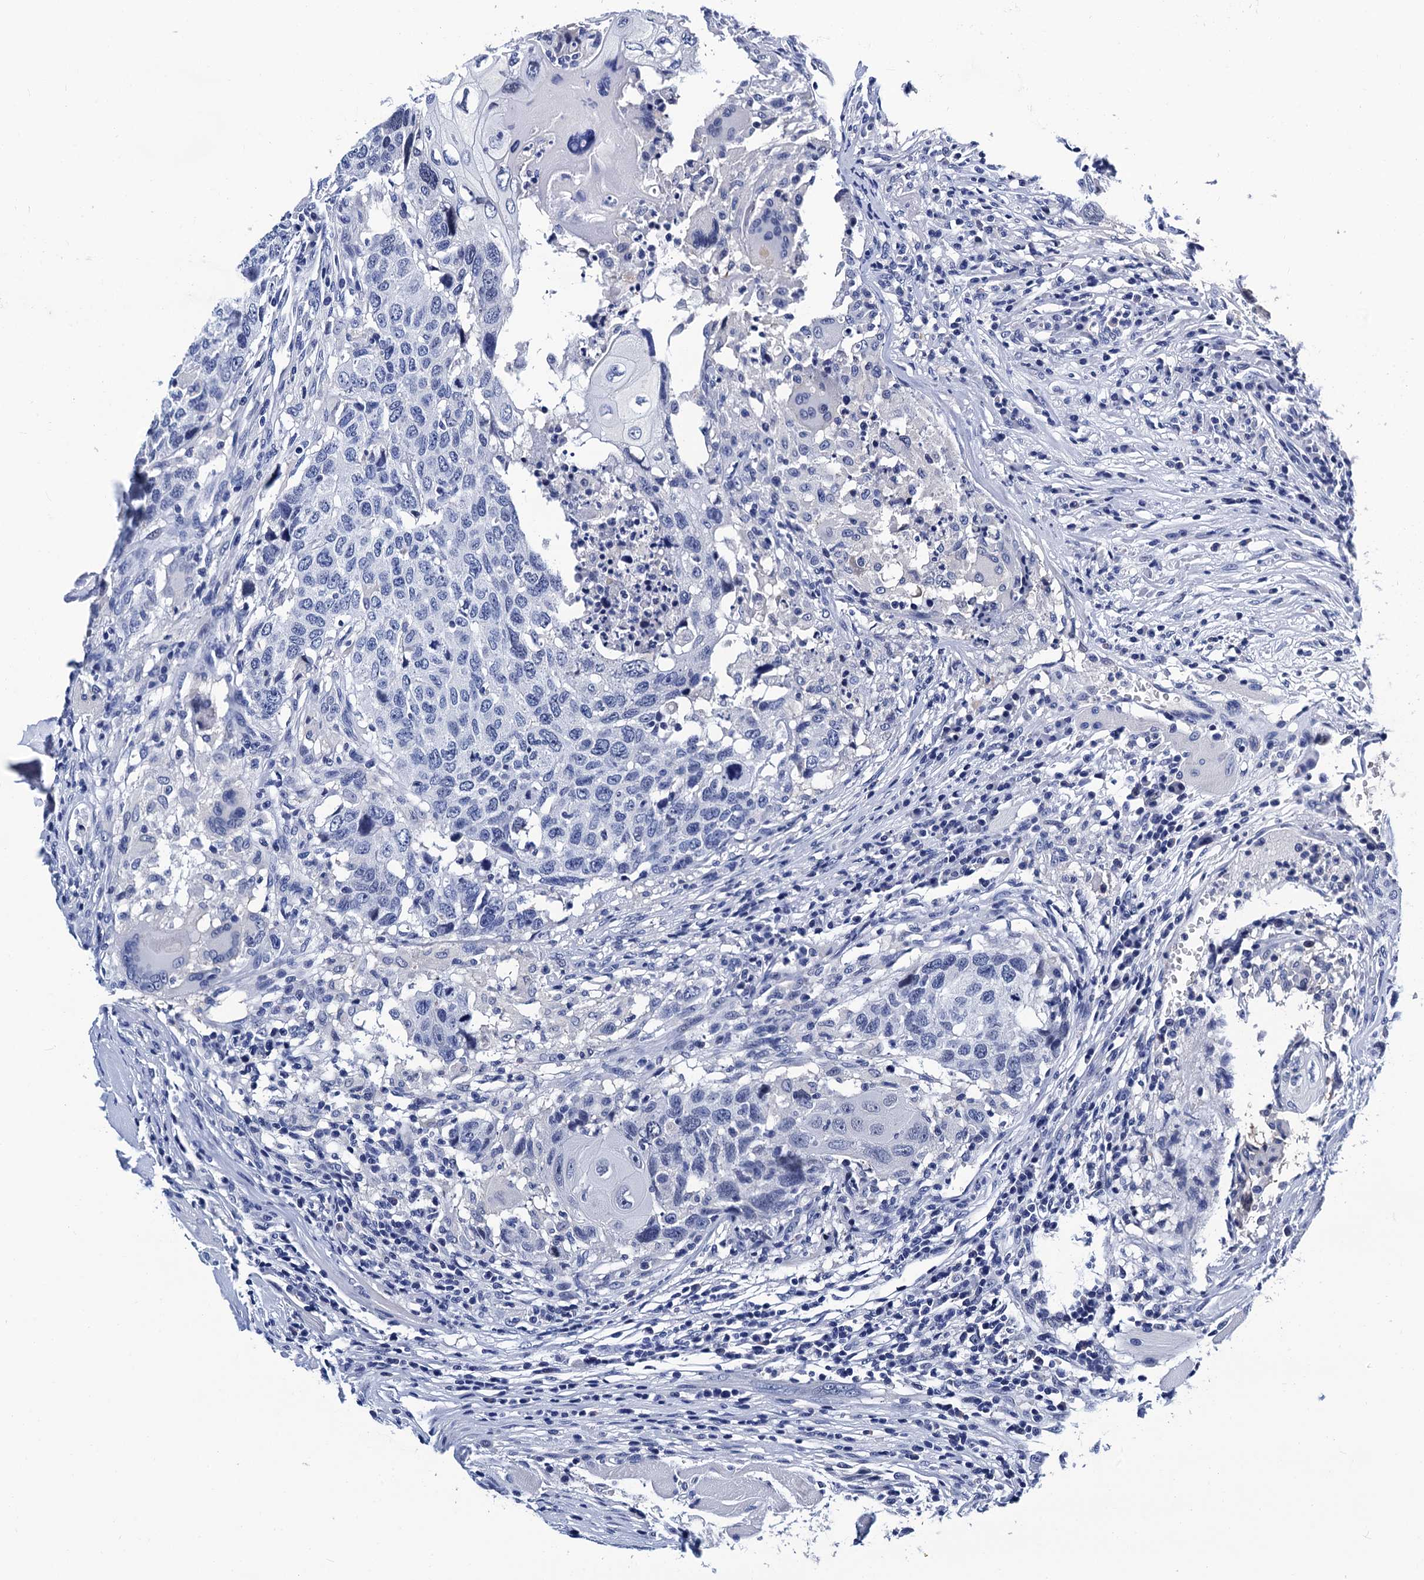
{"staining": {"intensity": "negative", "quantity": "none", "location": "none"}, "tissue": "head and neck cancer", "cell_type": "Tumor cells", "image_type": "cancer", "snomed": [{"axis": "morphology", "description": "Squamous cell carcinoma, NOS"}, {"axis": "topography", "description": "Head-Neck"}], "caption": "Head and neck cancer was stained to show a protein in brown. There is no significant staining in tumor cells.", "gene": "LRRC30", "patient": {"sex": "male", "age": 66}}